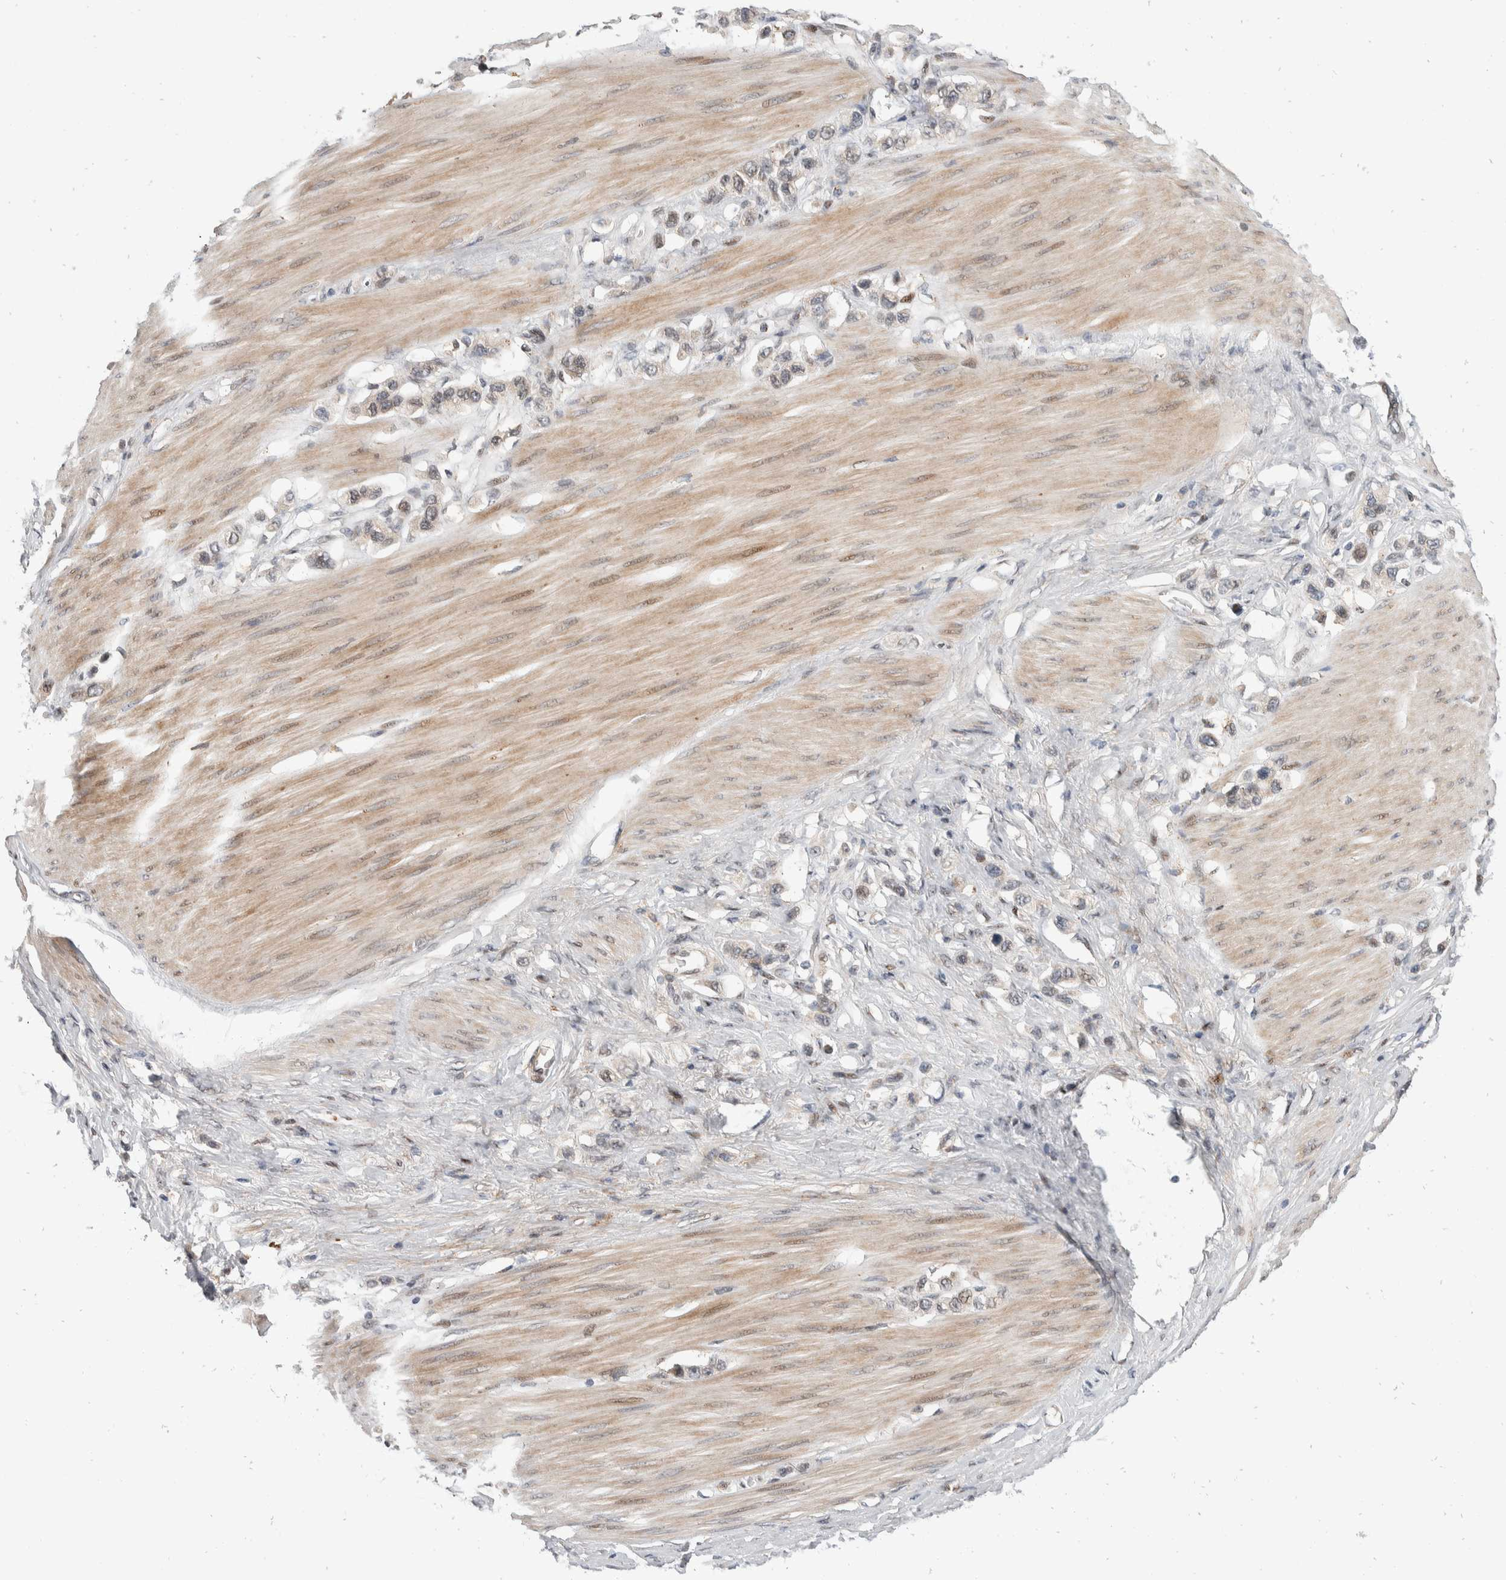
{"staining": {"intensity": "weak", "quantity": "<25%", "location": "nuclear"}, "tissue": "stomach cancer", "cell_type": "Tumor cells", "image_type": "cancer", "snomed": [{"axis": "morphology", "description": "Adenocarcinoma, NOS"}, {"axis": "topography", "description": "Stomach"}], "caption": "Tumor cells show no significant protein expression in adenocarcinoma (stomach).", "gene": "ZNF703", "patient": {"sex": "female", "age": 65}}